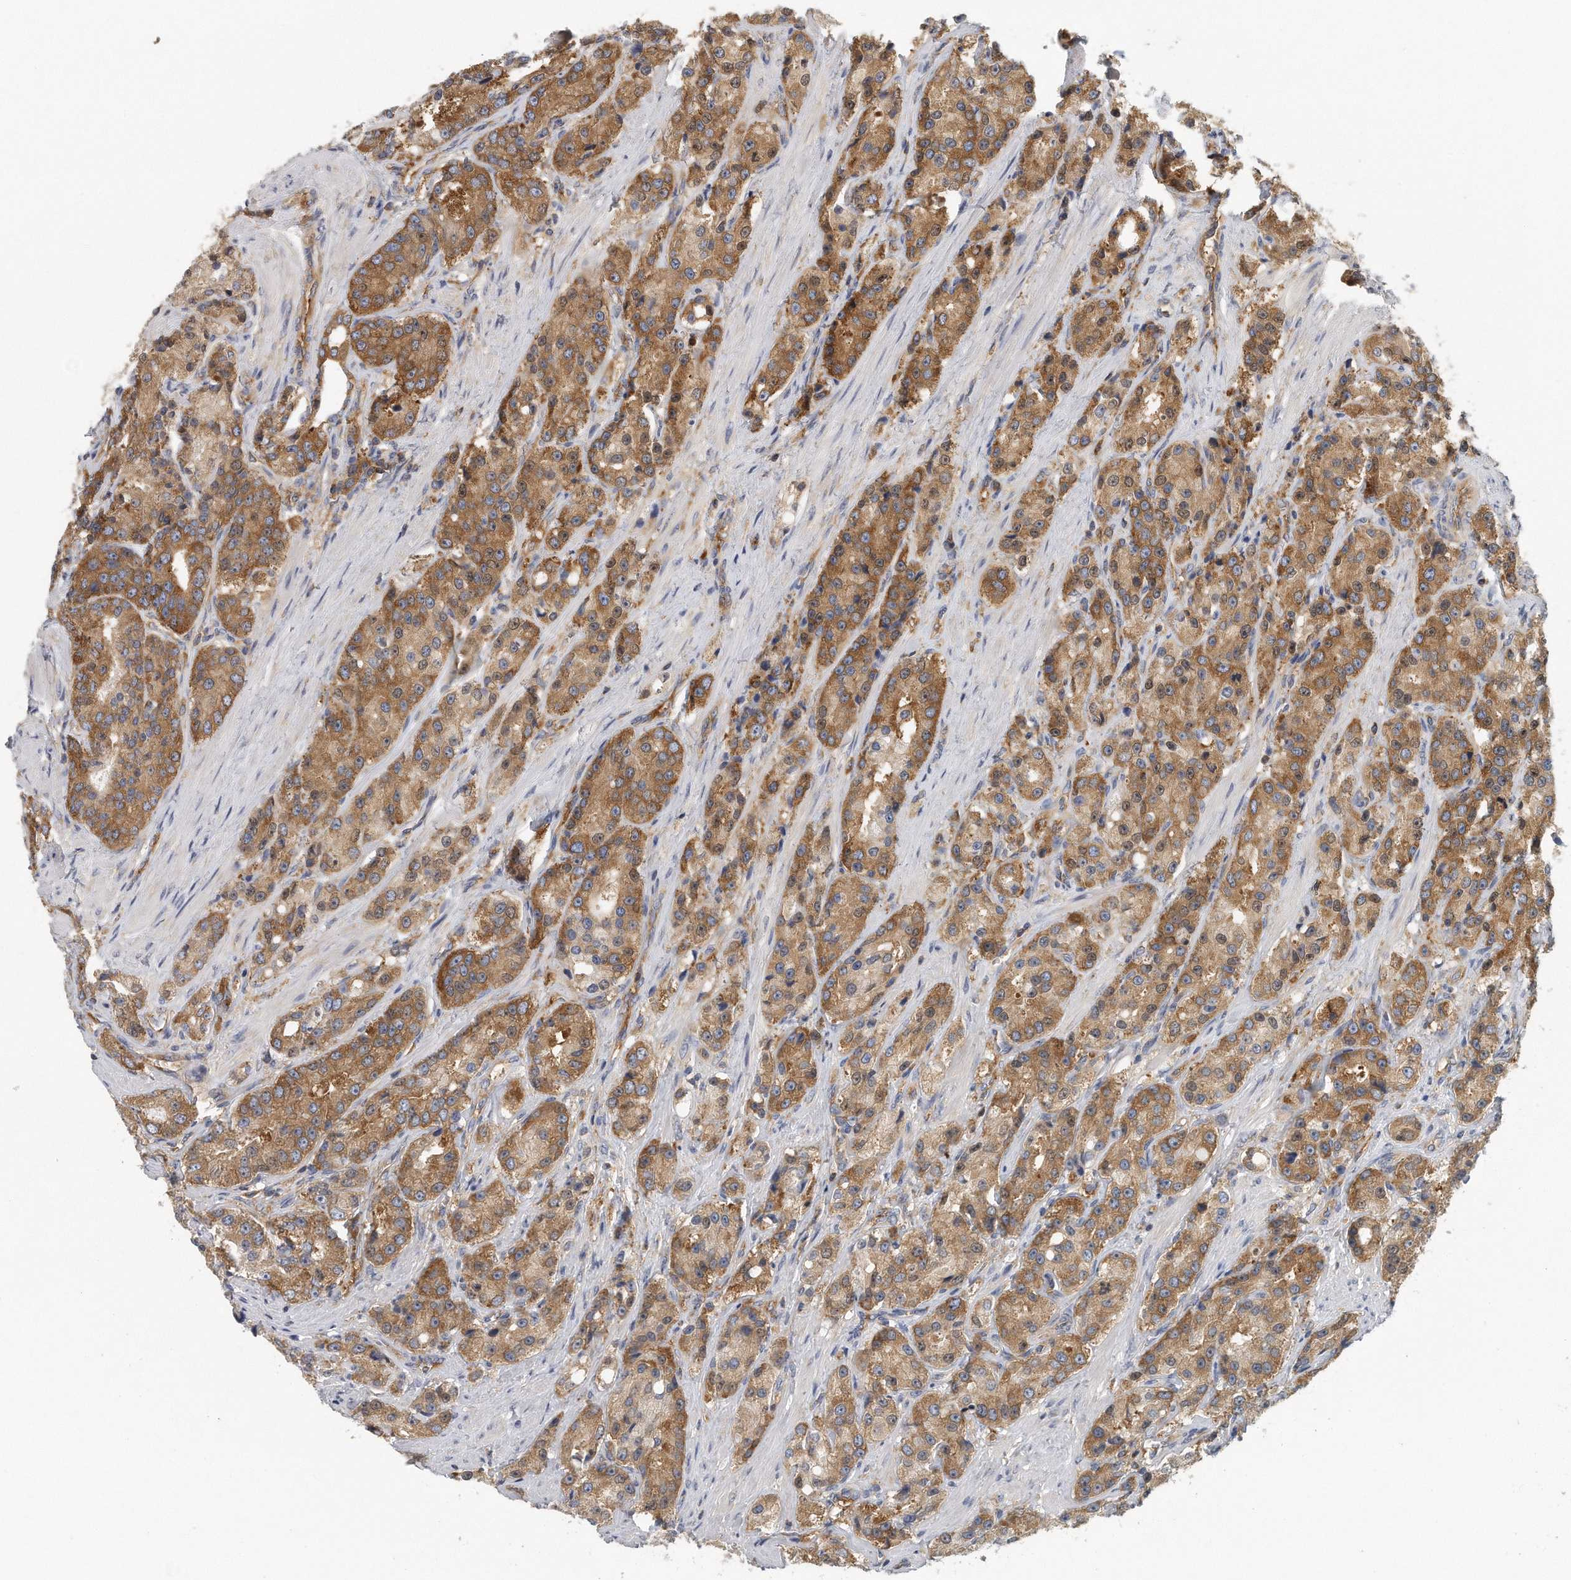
{"staining": {"intensity": "moderate", "quantity": ">75%", "location": "cytoplasmic/membranous"}, "tissue": "prostate cancer", "cell_type": "Tumor cells", "image_type": "cancer", "snomed": [{"axis": "morphology", "description": "Adenocarcinoma, High grade"}, {"axis": "topography", "description": "Prostate"}], "caption": "A medium amount of moderate cytoplasmic/membranous positivity is identified in approximately >75% of tumor cells in adenocarcinoma (high-grade) (prostate) tissue.", "gene": "EIF3I", "patient": {"sex": "male", "age": 60}}